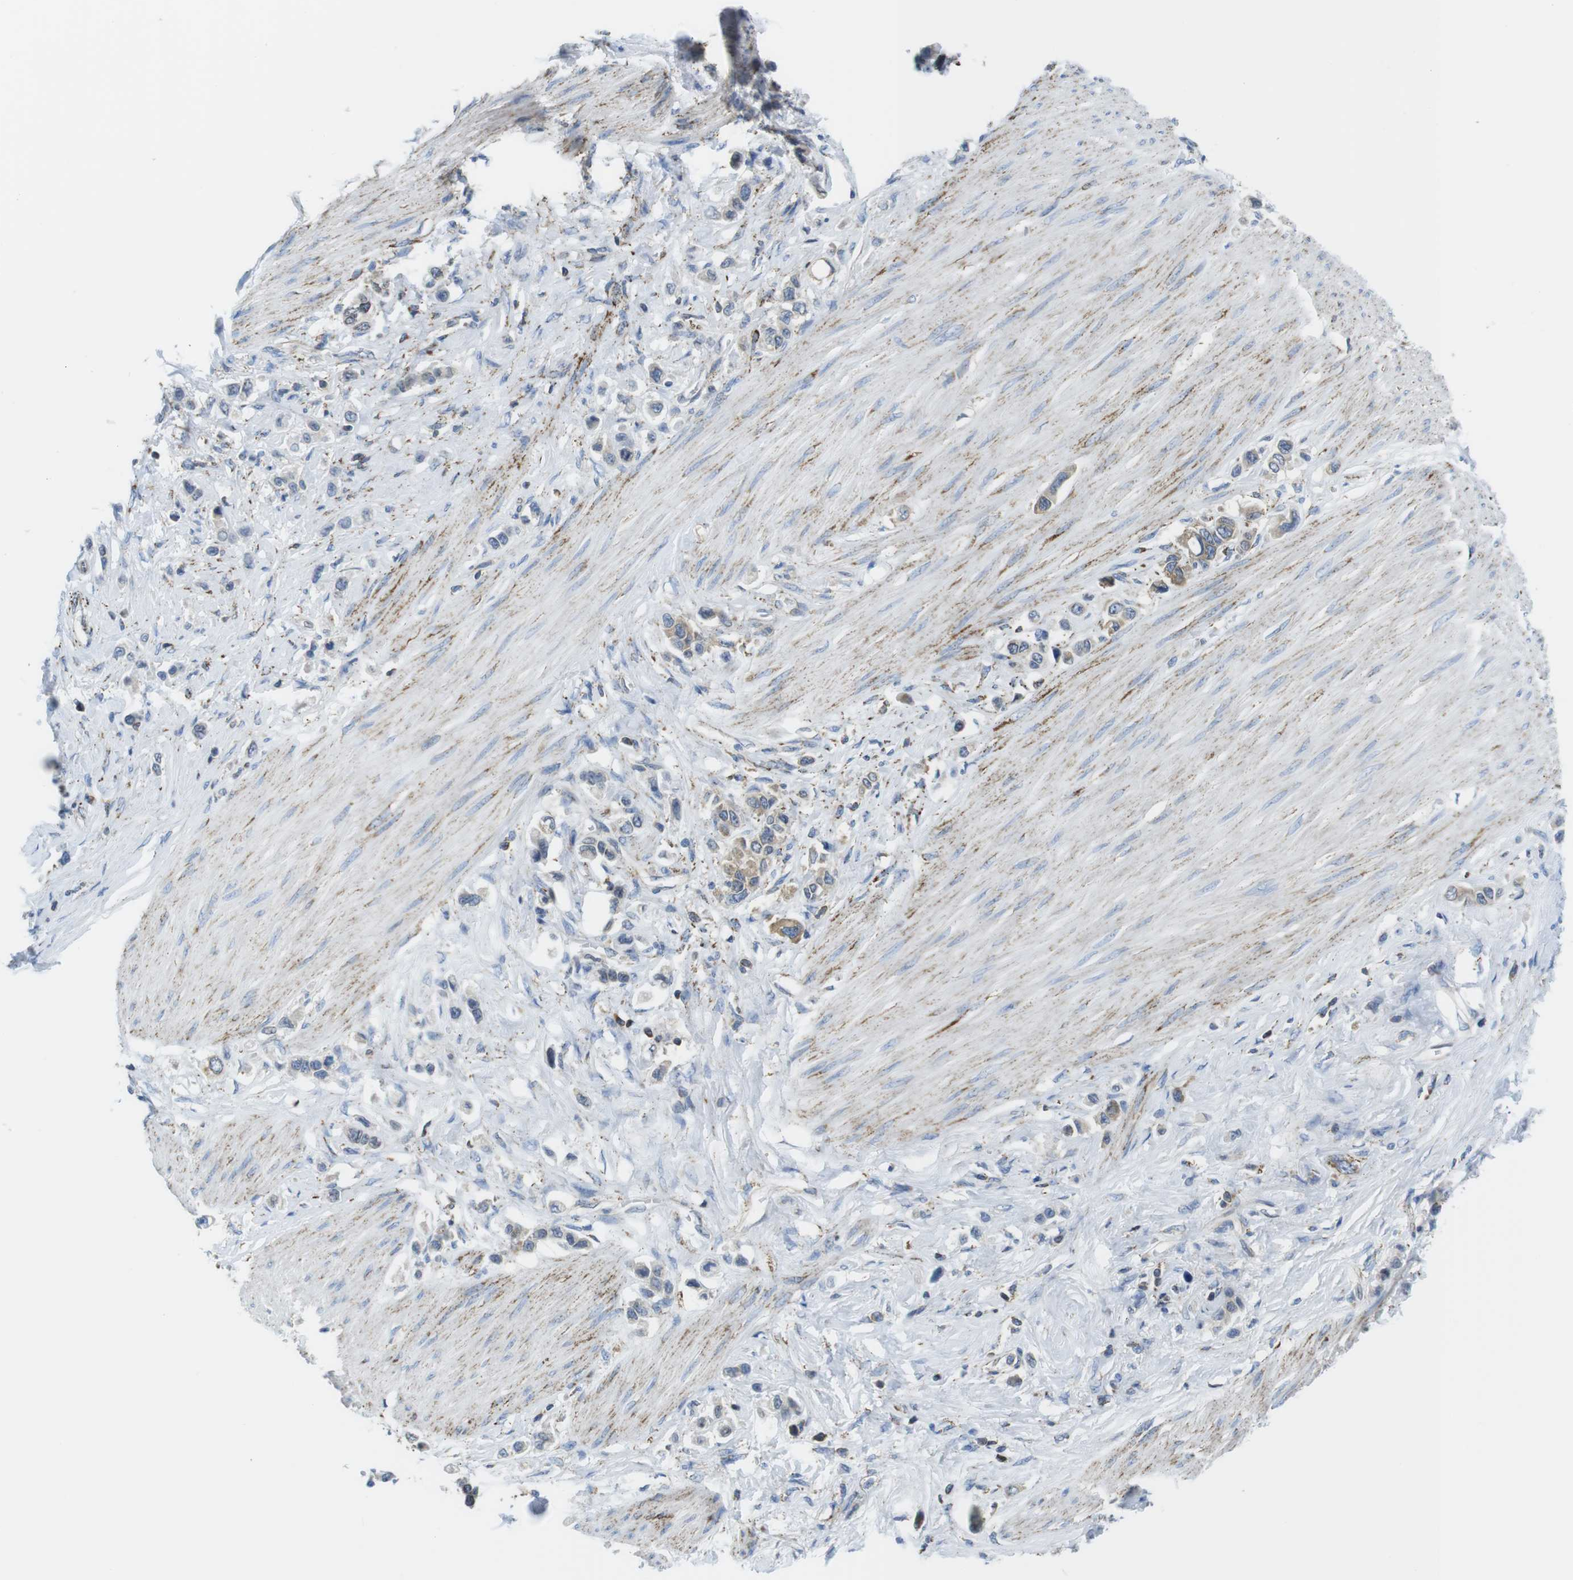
{"staining": {"intensity": "weak", "quantity": "<25%", "location": "cytoplasmic/membranous"}, "tissue": "stomach cancer", "cell_type": "Tumor cells", "image_type": "cancer", "snomed": [{"axis": "morphology", "description": "Adenocarcinoma, NOS"}, {"axis": "topography", "description": "Stomach"}], "caption": "The photomicrograph shows no significant positivity in tumor cells of stomach adenocarcinoma.", "gene": "KCNE3", "patient": {"sex": "female", "age": 65}}